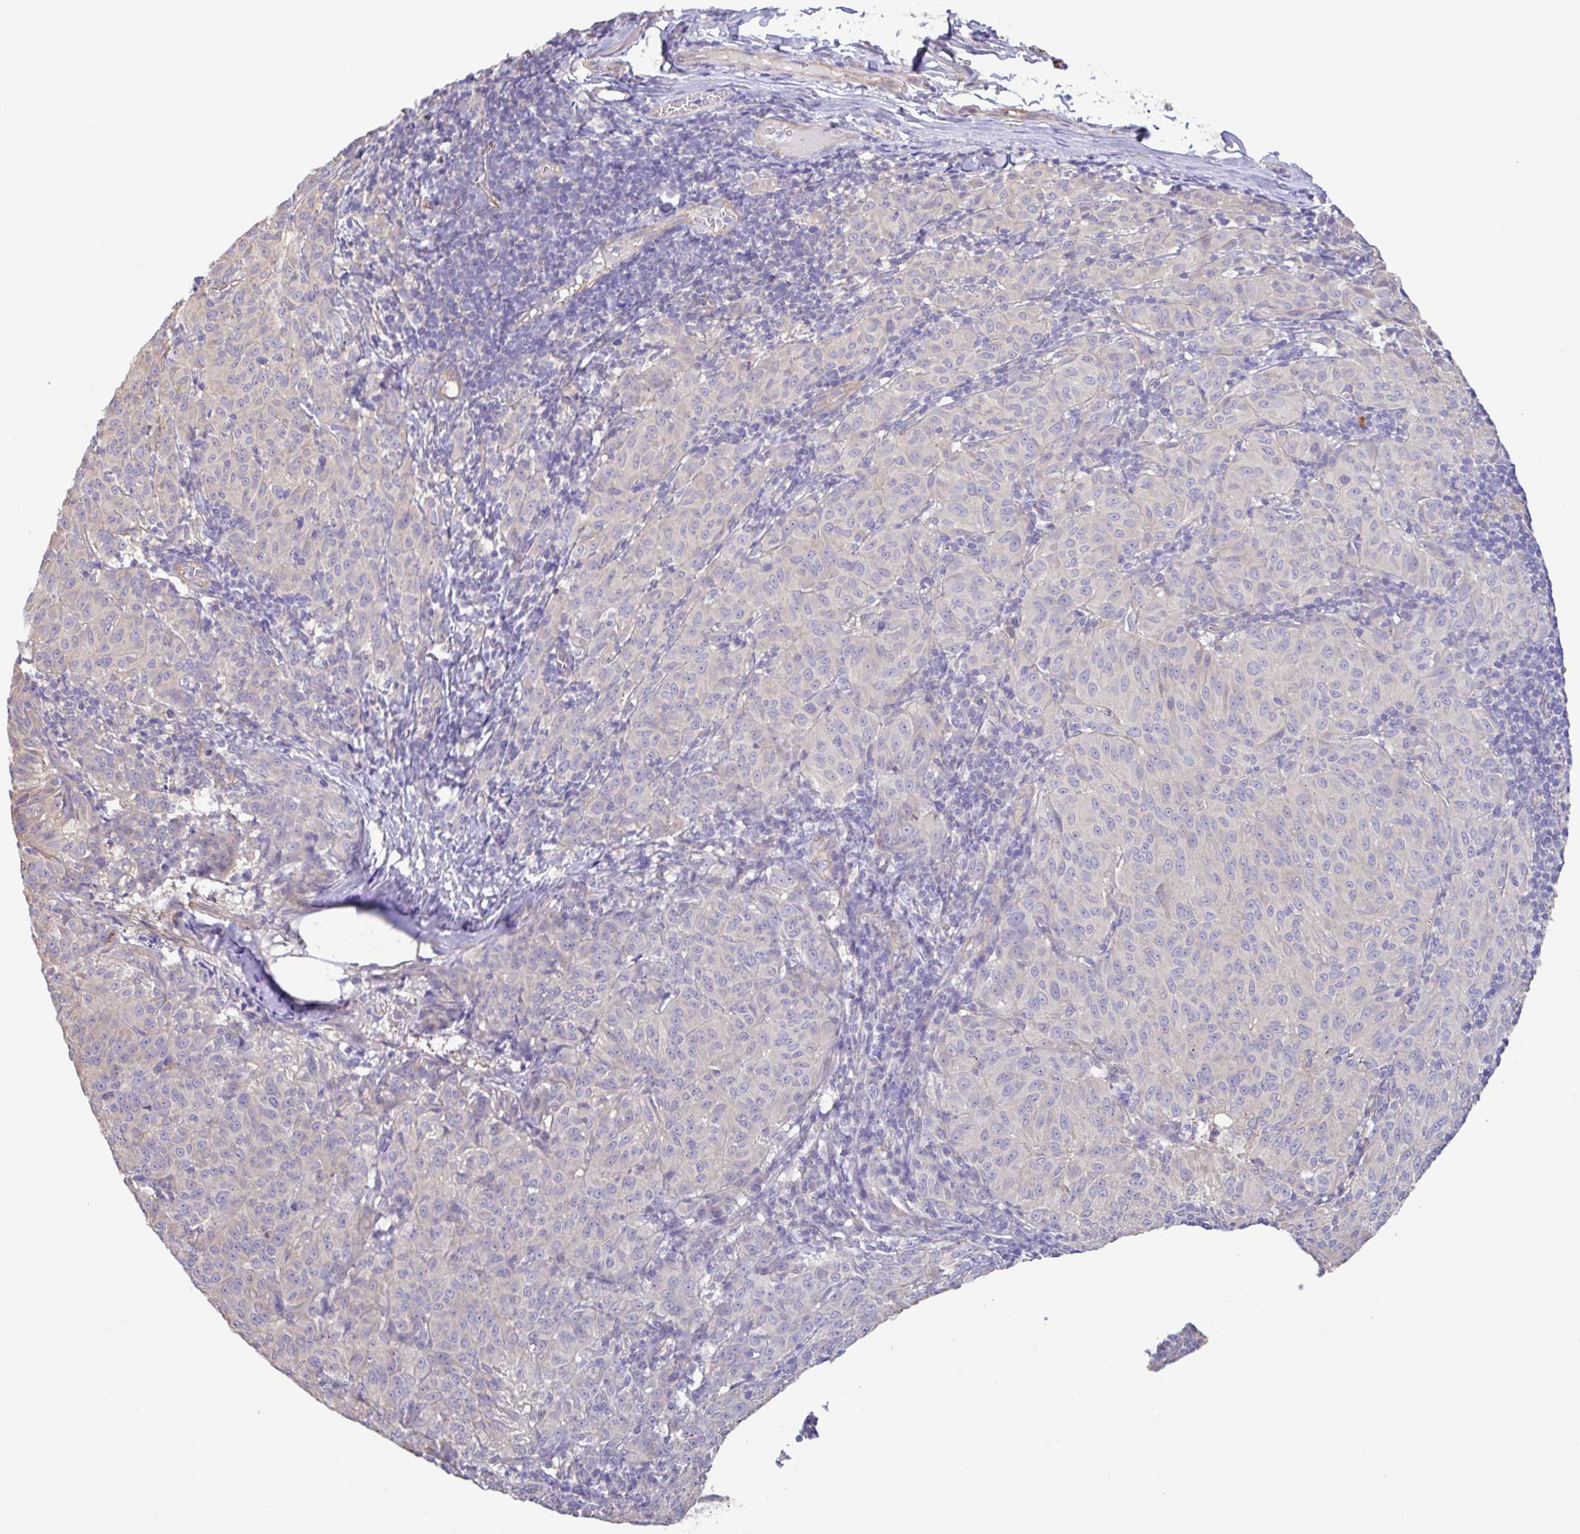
{"staining": {"intensity": "negative", "quantity": "none", "location": "none"}, "tissue": "melanoma", "cell_type": "Tumor cells", "image_type": "cancer", "snomed": [{"axis": "morphology", "description": "Malignant melanoma, NOS"}, {"axis": "topography", "description": "Skin"}], "caption": "This is a micrograph of IHC staining of melanoma, which shows no positivity in tumor cells. (DAB (3,3'-diaminobenzidine) immunohistochemistry (IHC) with hematoxylin counter stain).", "gene": "PLCD4", "patient": {"sex": "female", "age": 72}}